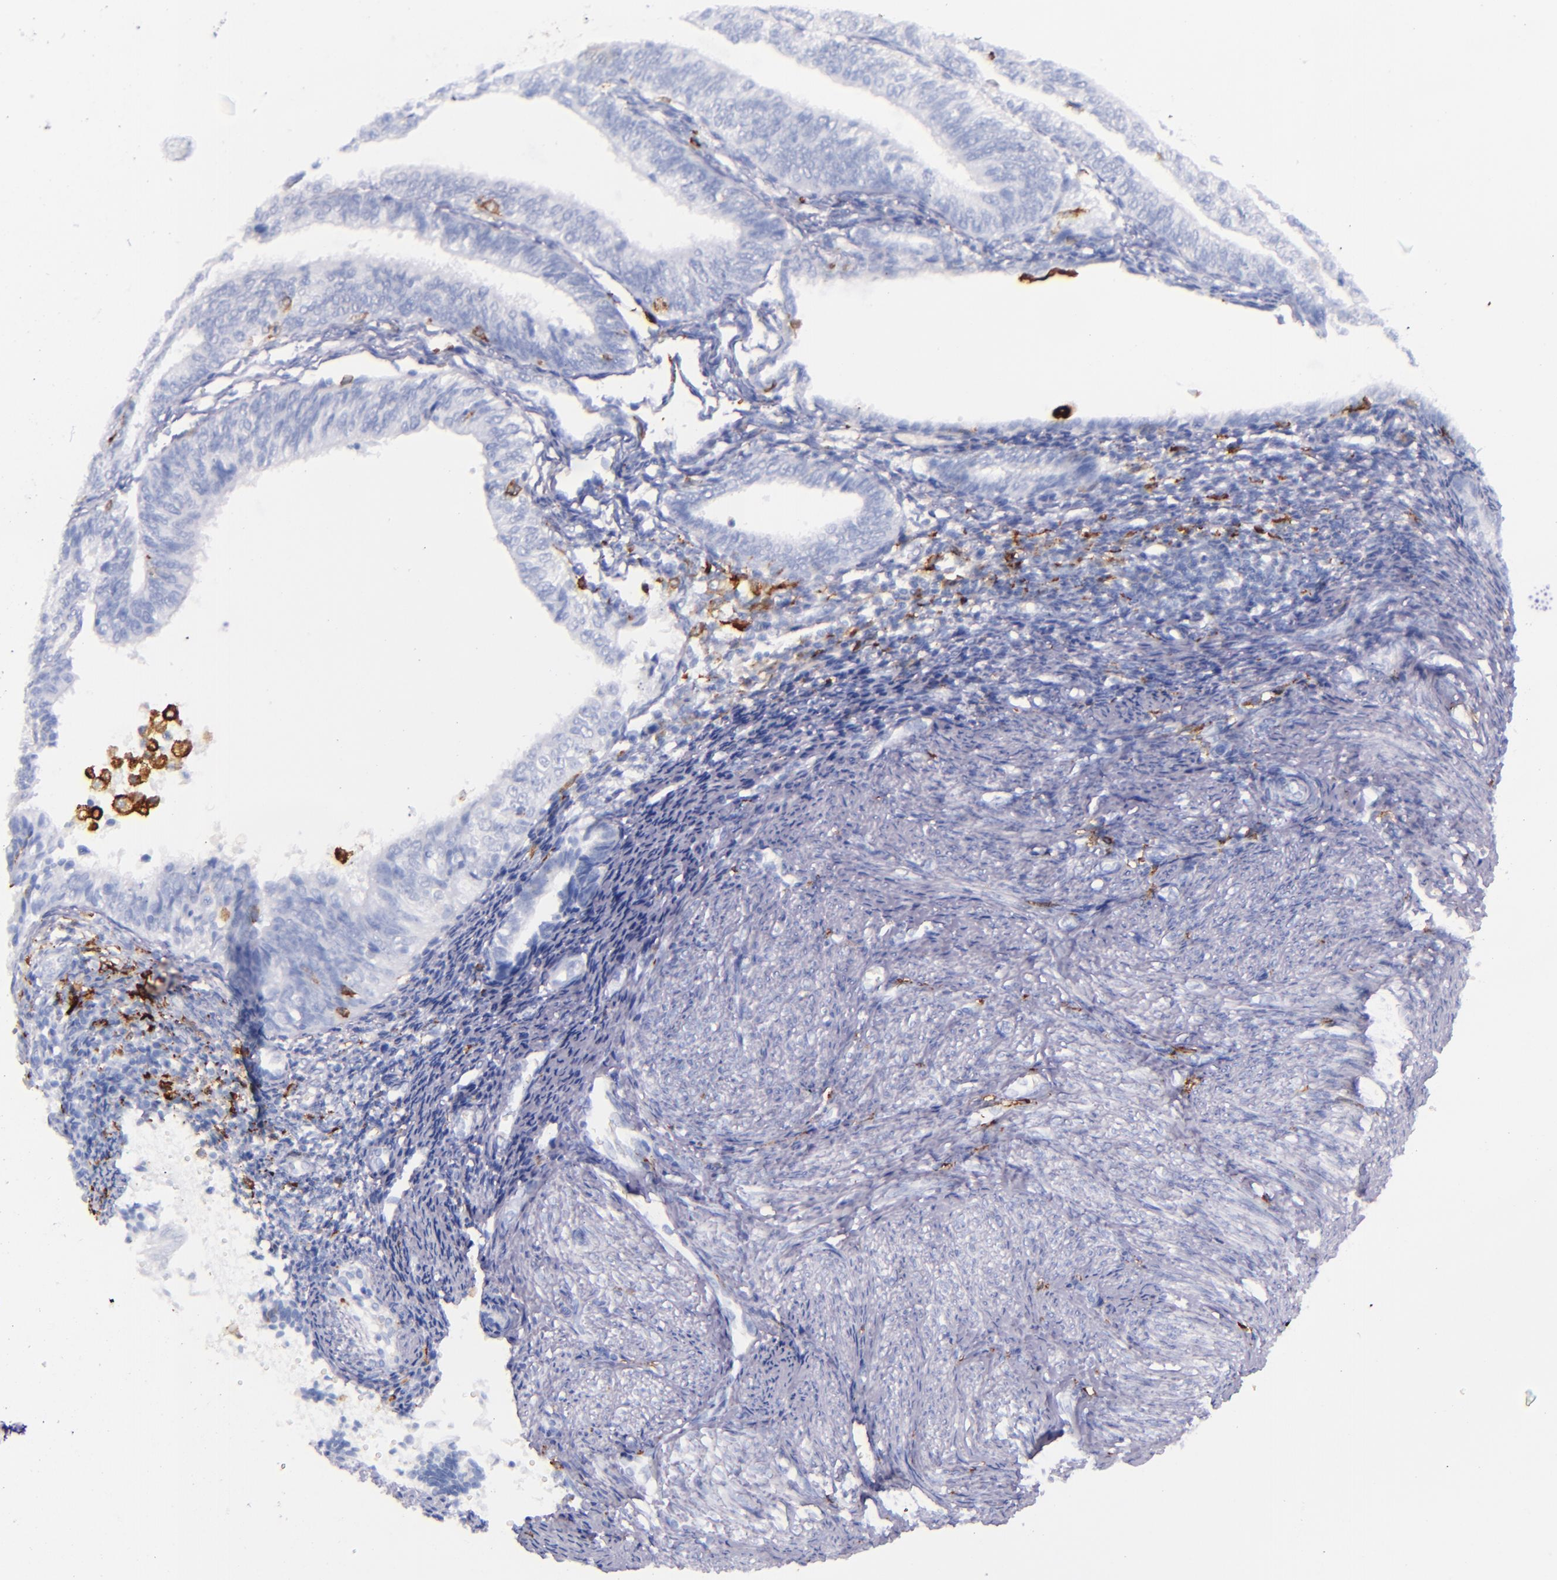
{"staining": {"intensity": "negative", "quantity": "none", "location": "none"}, "tissue": "endometrial cancer", "cell_type": "Tumor cells", "image_type": "cancer", "snomed": [{"axis": "morphology", "description": "Adenocarcinoma, NOS"}, {"axis": "topography", "description": "Endometrium"}], "caption": "The micrograph reveals no significant expression in tumor cells of adenocarcinoma (endometrial).", "gene": "CD163", "patient": {"sex": "female", "age": 55}}